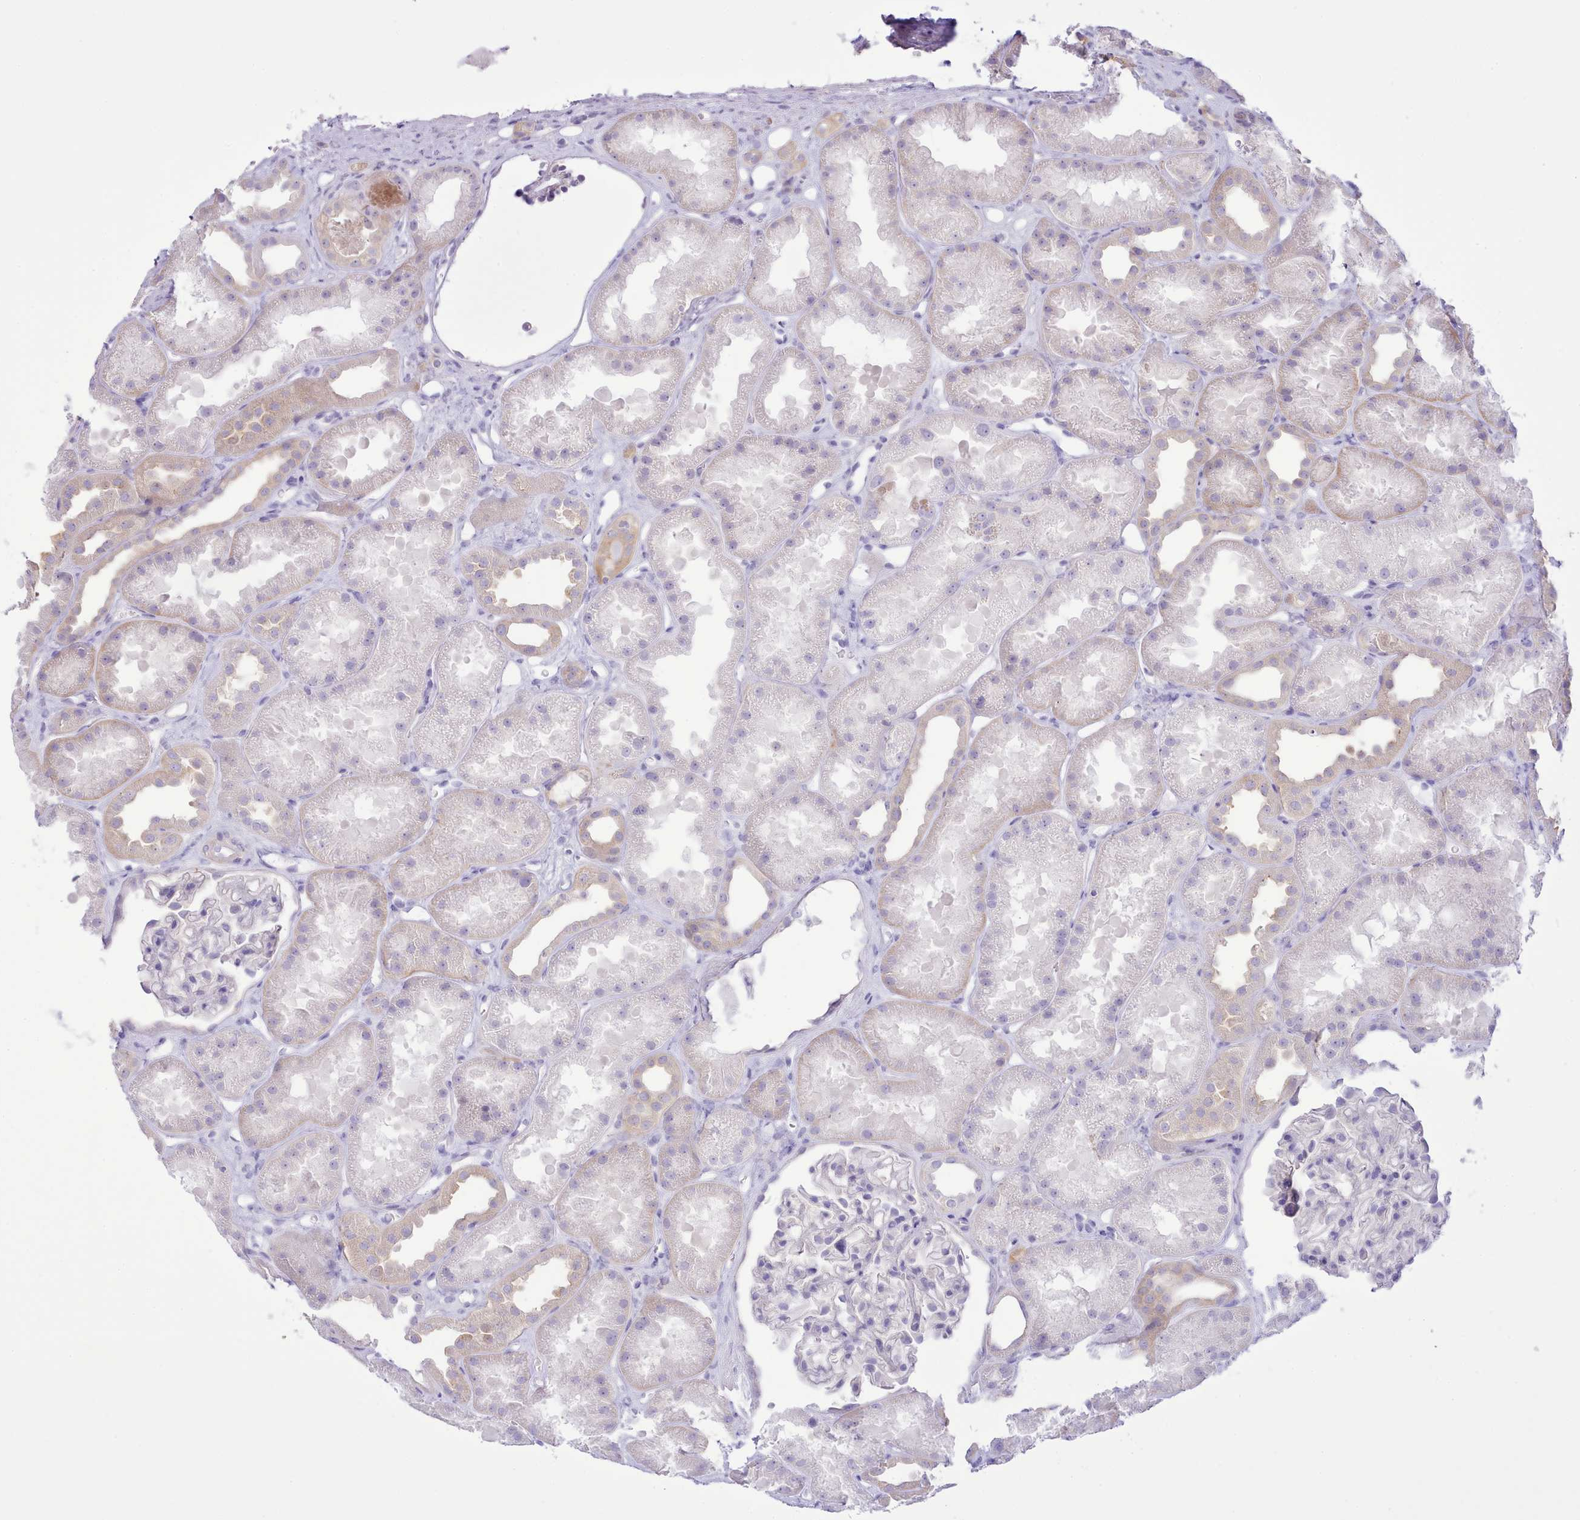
{"staining": {"intensity": "negative", "quantity": "none", "location": "none"}, "tissue": "kidney", "cell_type": "Cells in glomeruli", "image_type": "normal", "snomed": [{"axis": "morphology", "description": "Normal tissue, NOS"}, {"axis": "topography", "description": "Kidney"}], "caption": "This is a micrograph of IHC staining of unremarkable kidney, which shows no staining in cells in glomeruli. (Brightfield microscopy of DAB (3,3'-diaminobenzidine) immunohistochemistry (IHC) at high magnification).", "gene": "MDFI", "patient": {"sex": "male", "age": 61}}